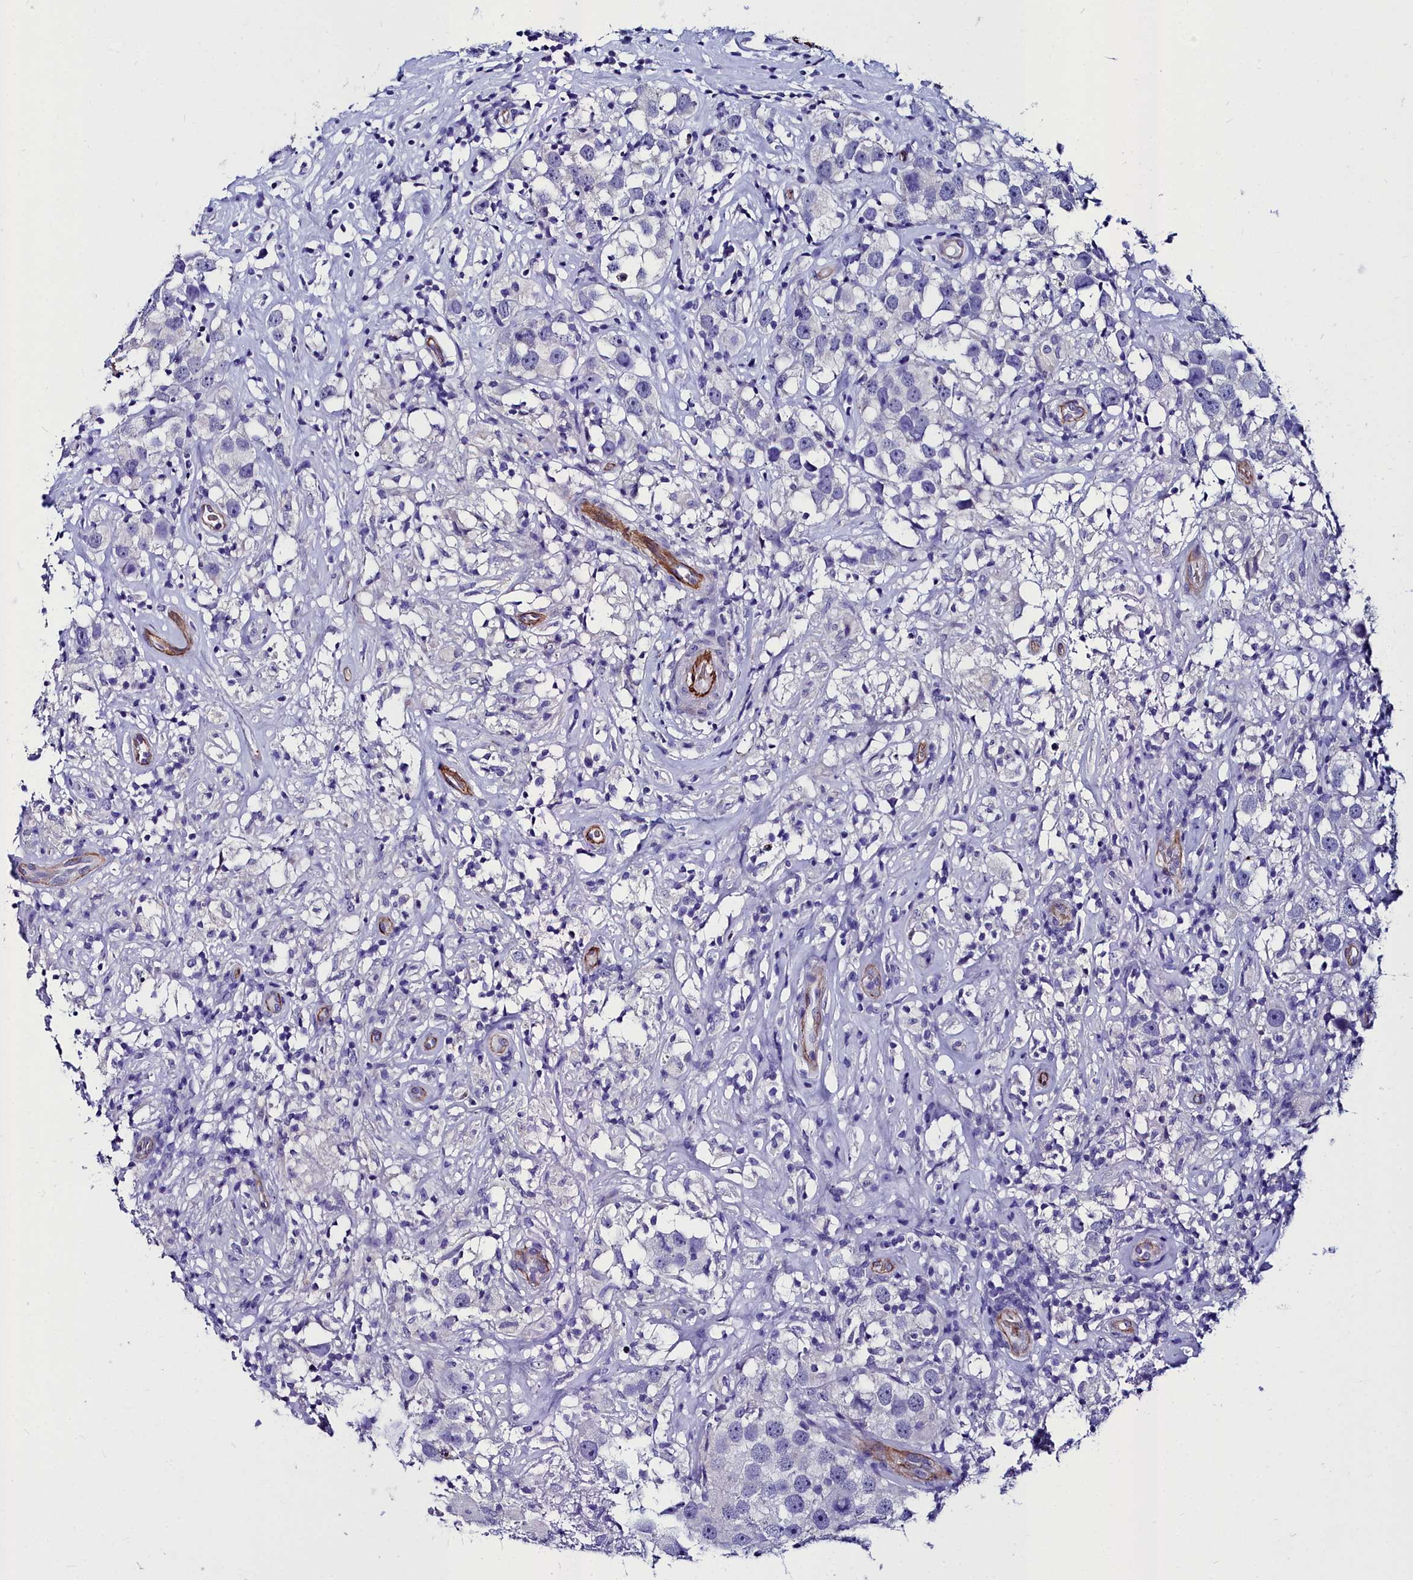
{"staining": {"intensity": "negative", "quantity": "none", "location": "none"}, "tissue": "testis cancer", "cell_type": "Tumor cells", "image_type": "cancer", "snomed": [{"axis": "morphology", "description": "Seminoma, NOS"}, {"axis": "topography", "description": "Testis"}], "caption": "Human seminoma (testis) stained for a protein using immunohistochemistry demonstrates no positivity in tumor cells.", "gene": "CYP4F11", "patient": {"sex": "male", "age": 49}}